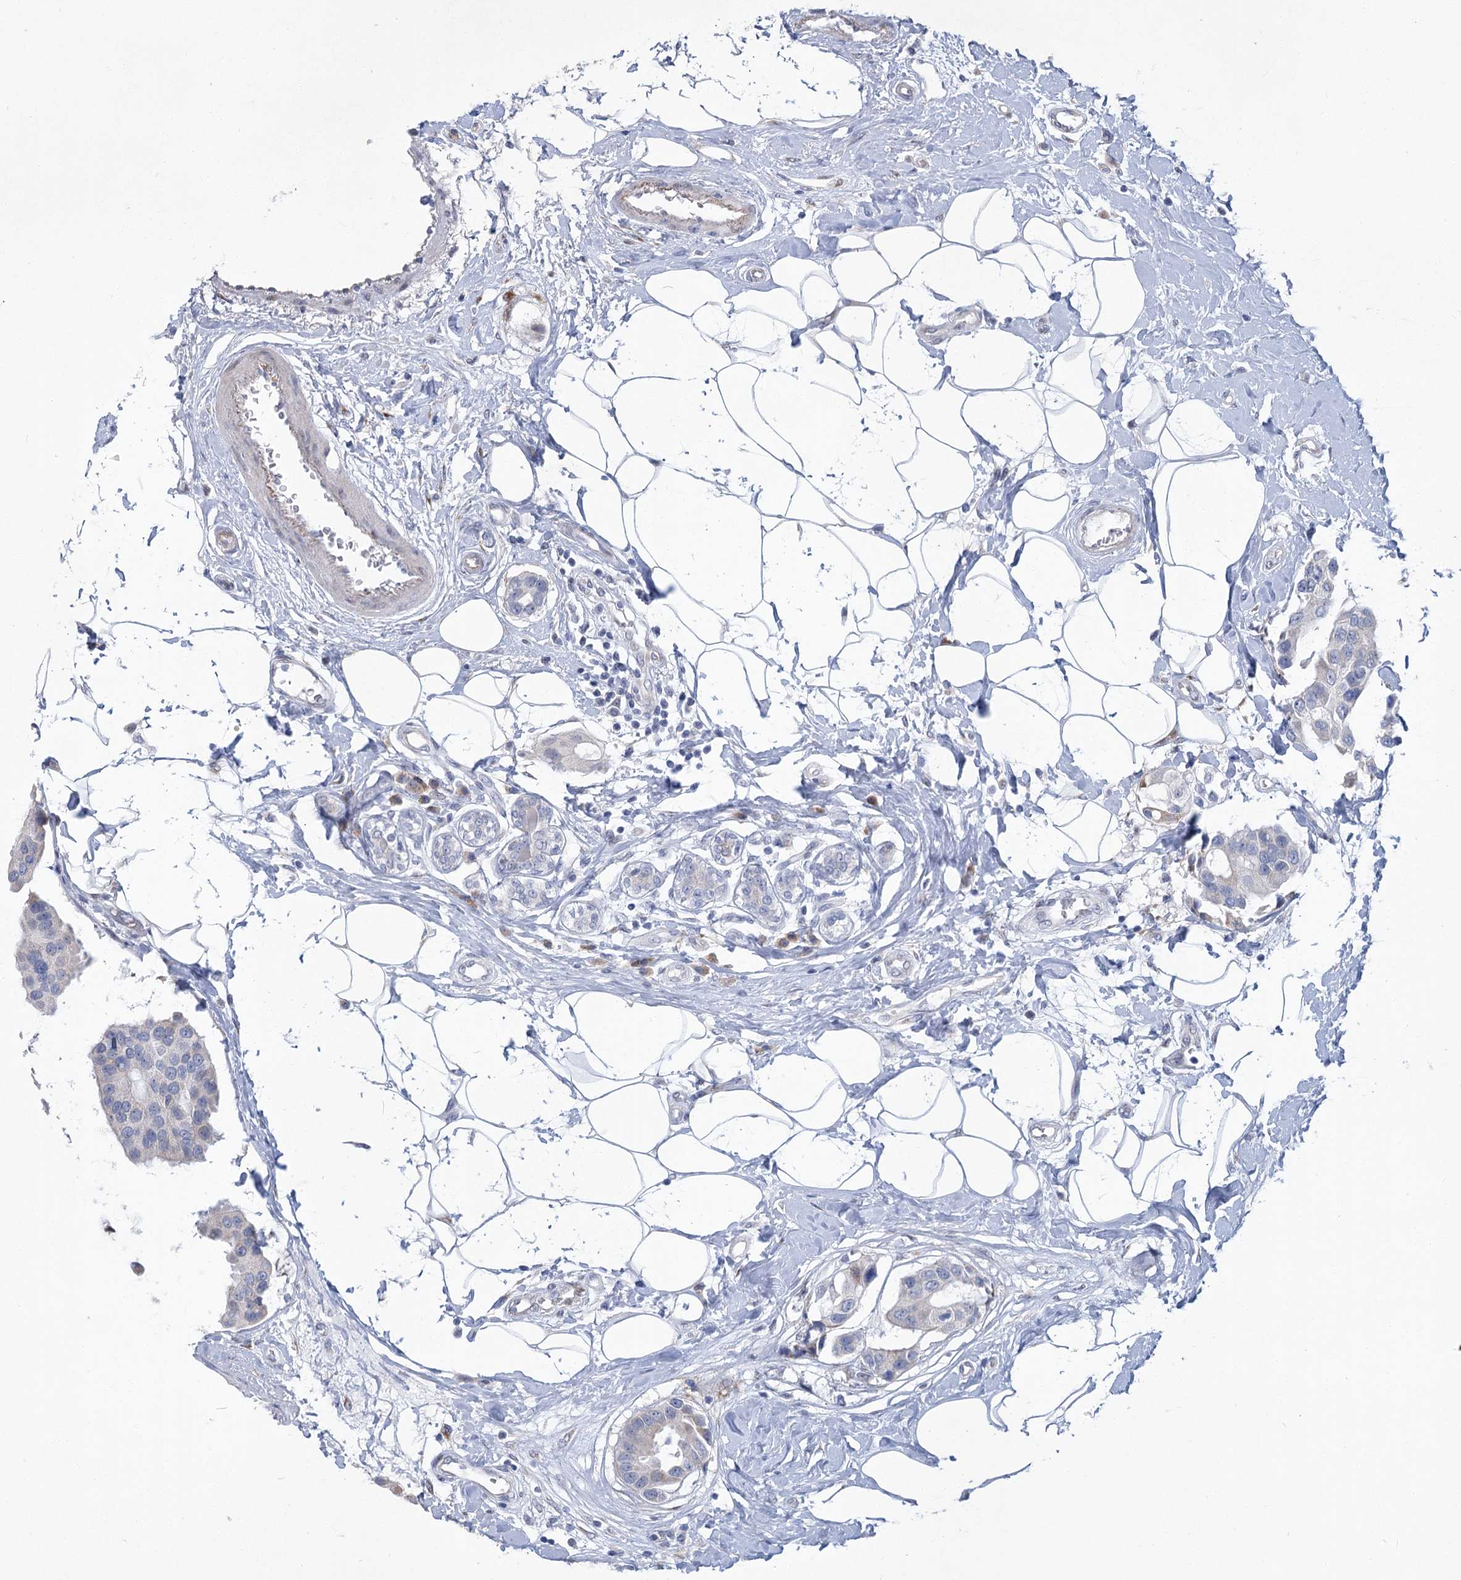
{"staining": {"intensity": "negative", "quantity": "none", "location": "none"}, "tissue": "breast cancer", "cell_type": "Tumor cells", "image_type": "cancer", "snomed": [{"axis": "morphology", "description": "Normal tissue, NOS"}, {"axis": "morphology", "description": "Duct carcinoma"}, {"axis": "topography", "description": "Breast"}], "caption": "High power microscopy micrograph of an immunohistochemistry micrograph of invasive ductal carcinoma (breast), revealing no significant positivity in tumor cells. (DAB immunohistochemistry (IHC) with hematoxylin counter stain).", "gene": "GCNT4", "patient": {"sex": "female", "age": 39}}